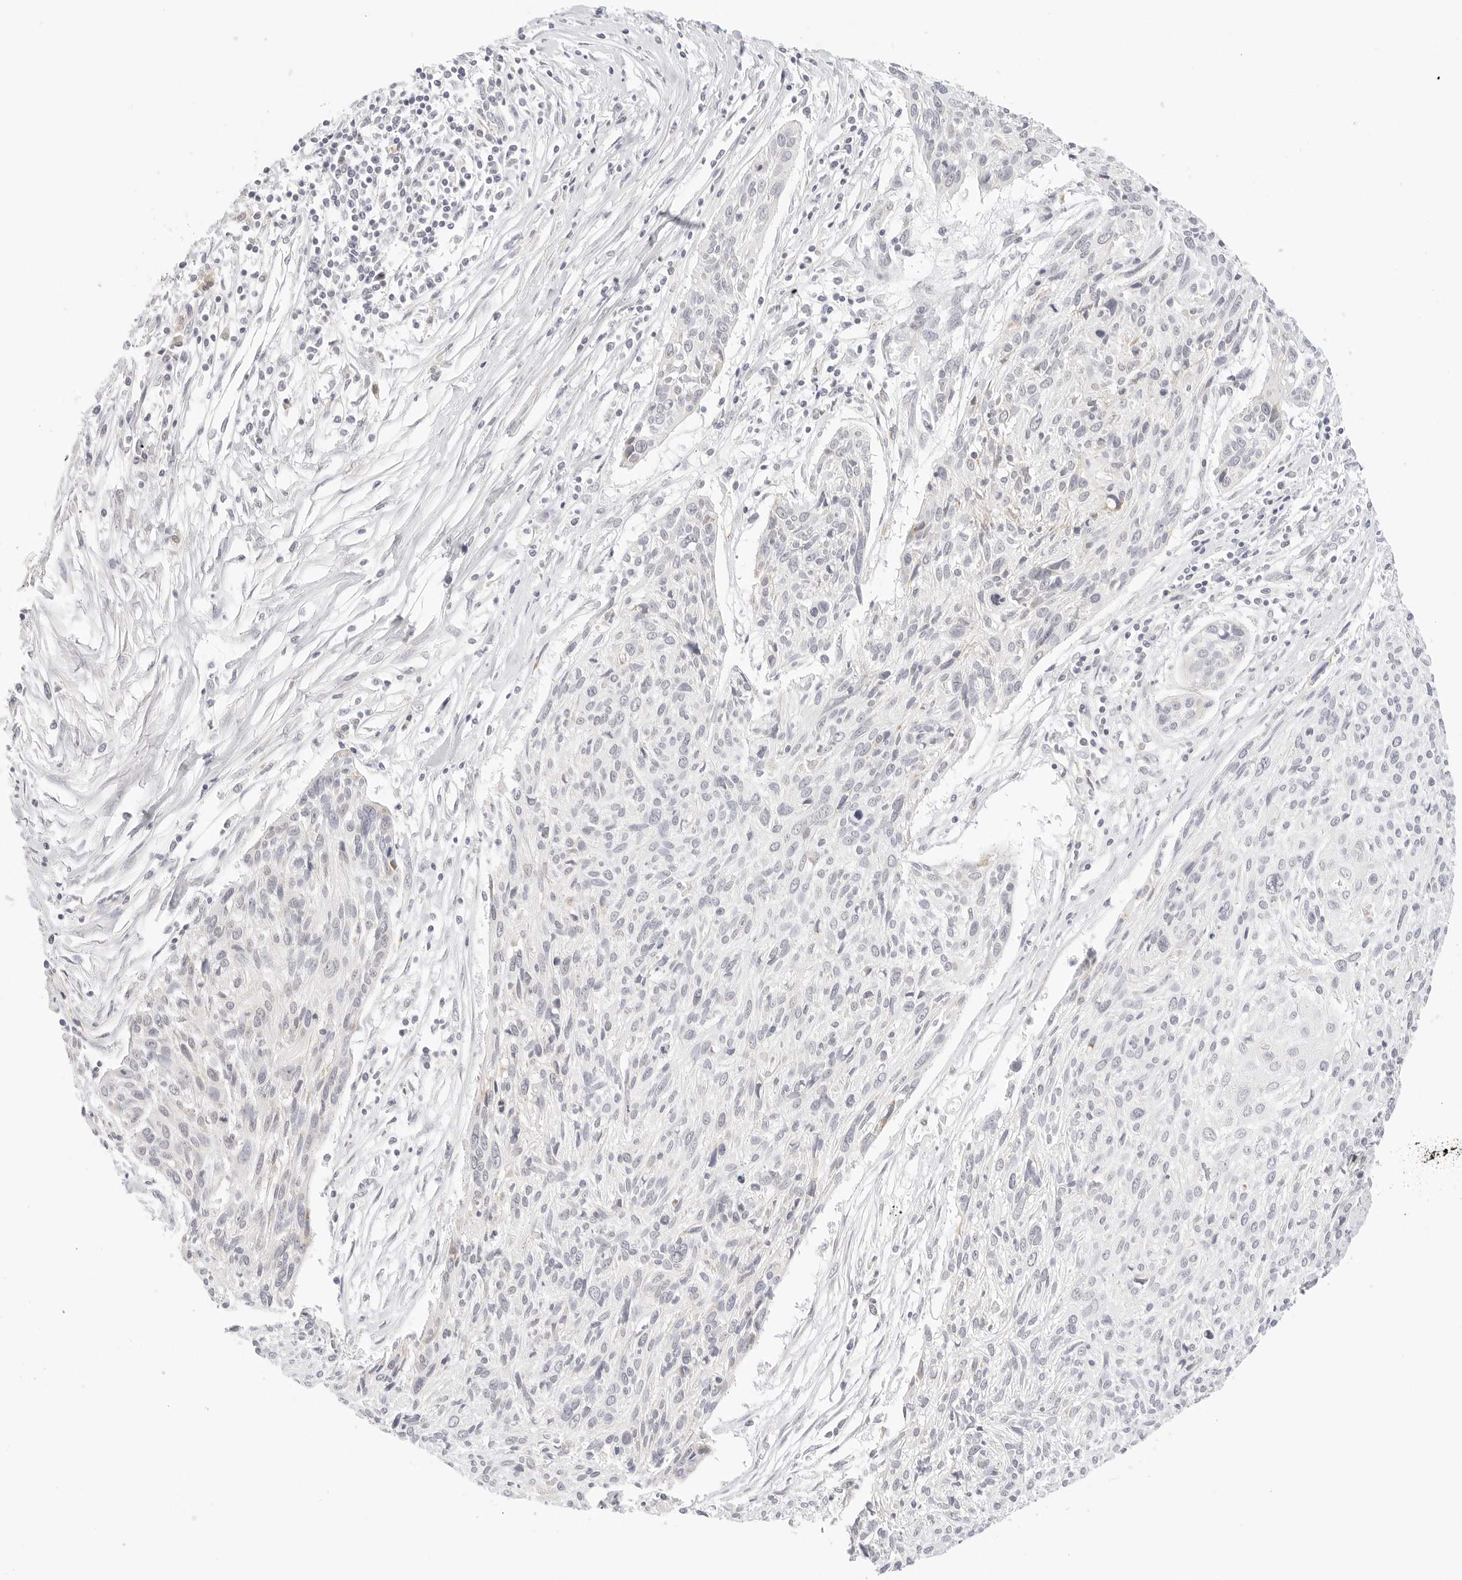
{"staining": {"intensity": "negative", "quantity": "none", "location": "none"}, "tissue": "cervical cancer", "cell_type": "Tumor cells", "image_type": "cancer", "snomed": [{"axis": "morphology", "description": "Squamous cell carcinoma, NOS"}, {"axis": "topography", "description": "Cervix"}], "caption": "Tumor cells are negative for brown protein staining in cervical squamous cell carcinoma. The staining was performed using DAB (3,3'-diaminobenzidine) to visualize the protein expression in brown, while the nuclei were stained in blue with hematoxylin (Magnification: 20x).", "gene": "XKR4", "patient": {"sex": "female", "age": 51}}